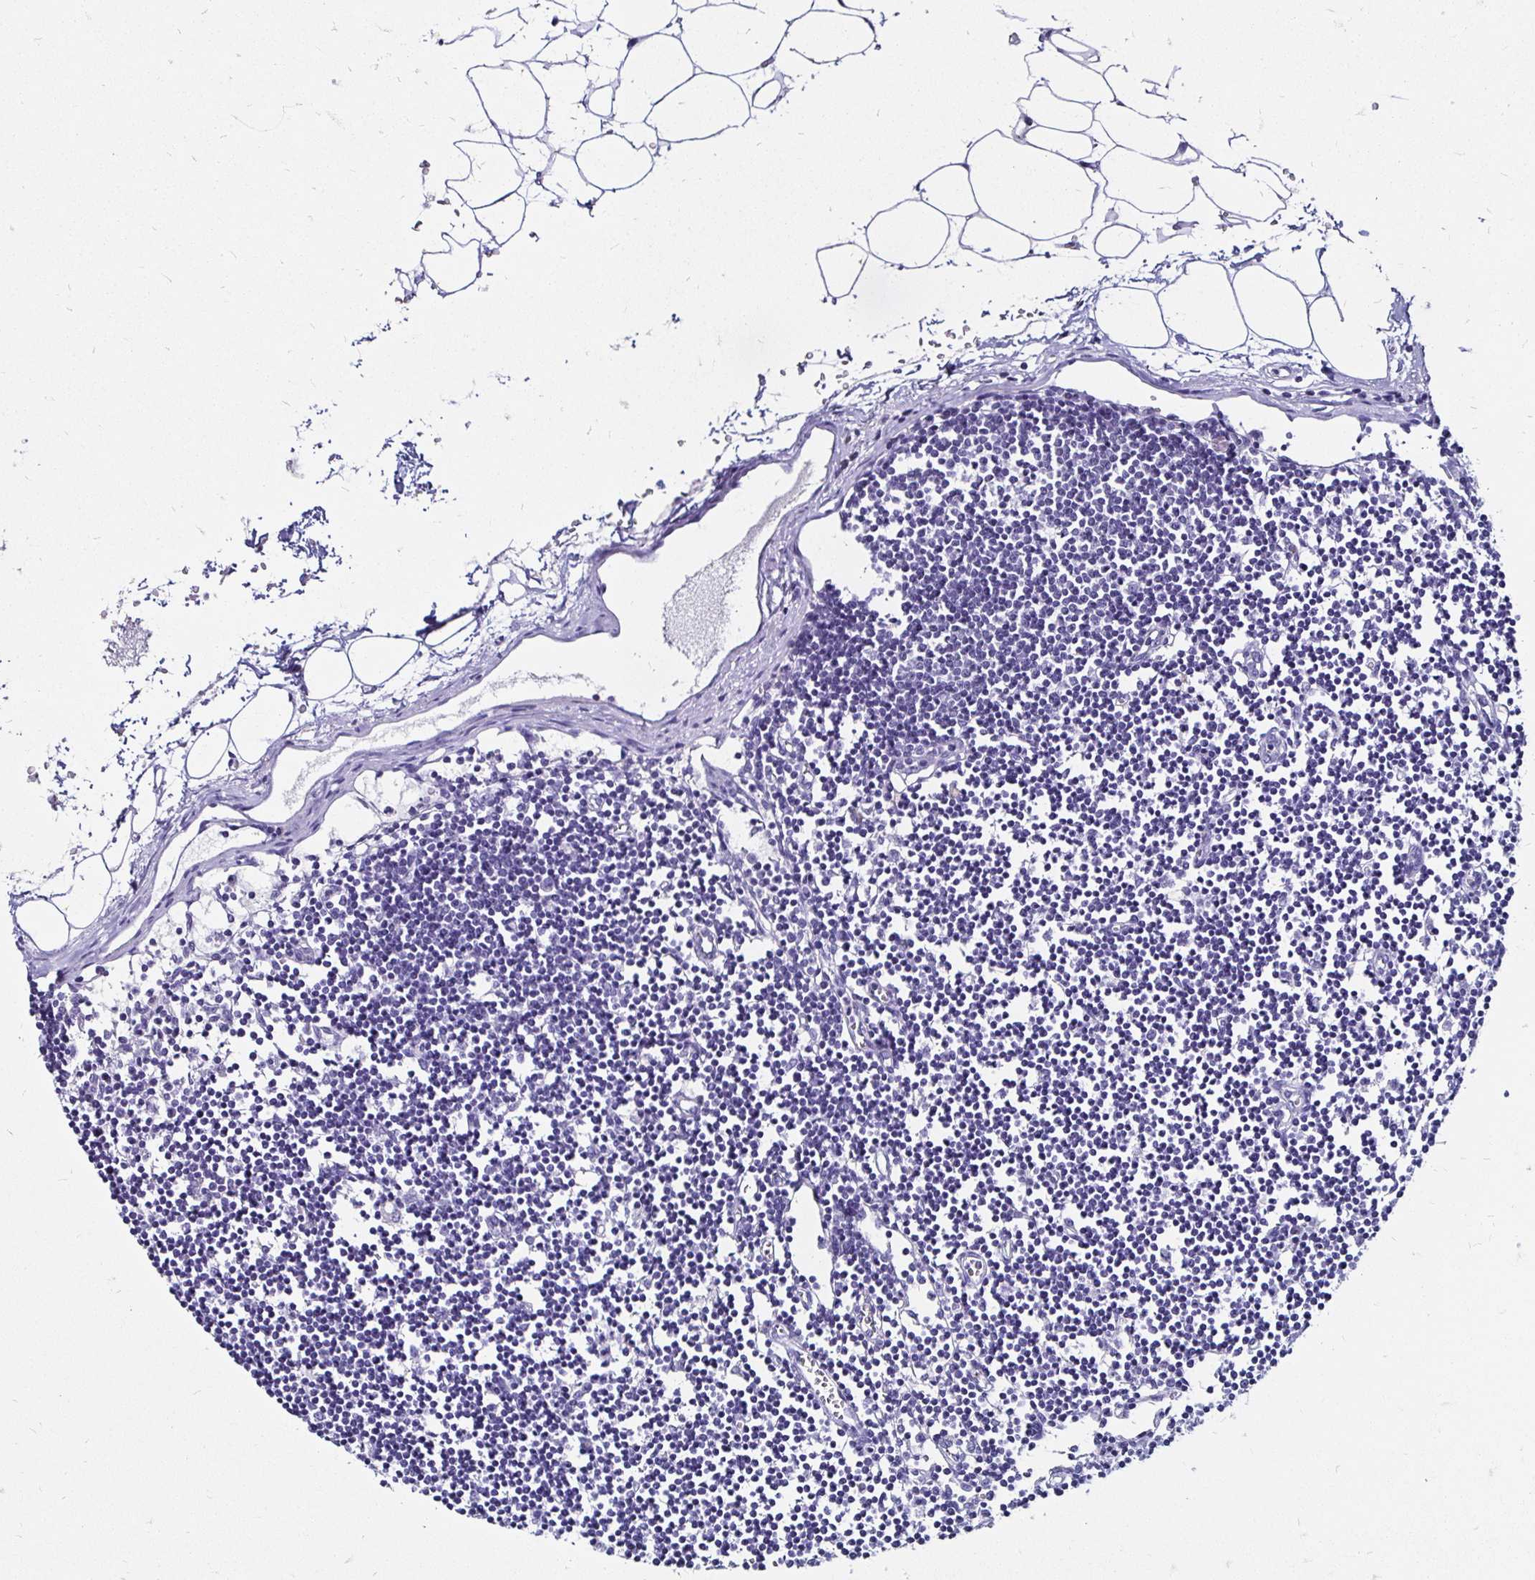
{"staining": {"intensity": "negative", "quantity": "none", "location": "none"}, "tissue": "lymph node", "cell_type": "Germinal center cells", "image_type": "normal", "snomed": [{"axis": "morphology", "description": "Normal tissue, NOS"}, {"axis": "topography", "description": "Lymph node"}], "caption": "This is an immunohistochemistry (IHC) micrograph of unremarkable lymph node. There is no staining in germinal center cells.", "gene": "KCNT1", "patient": {"sex": "female", "age": 65}}